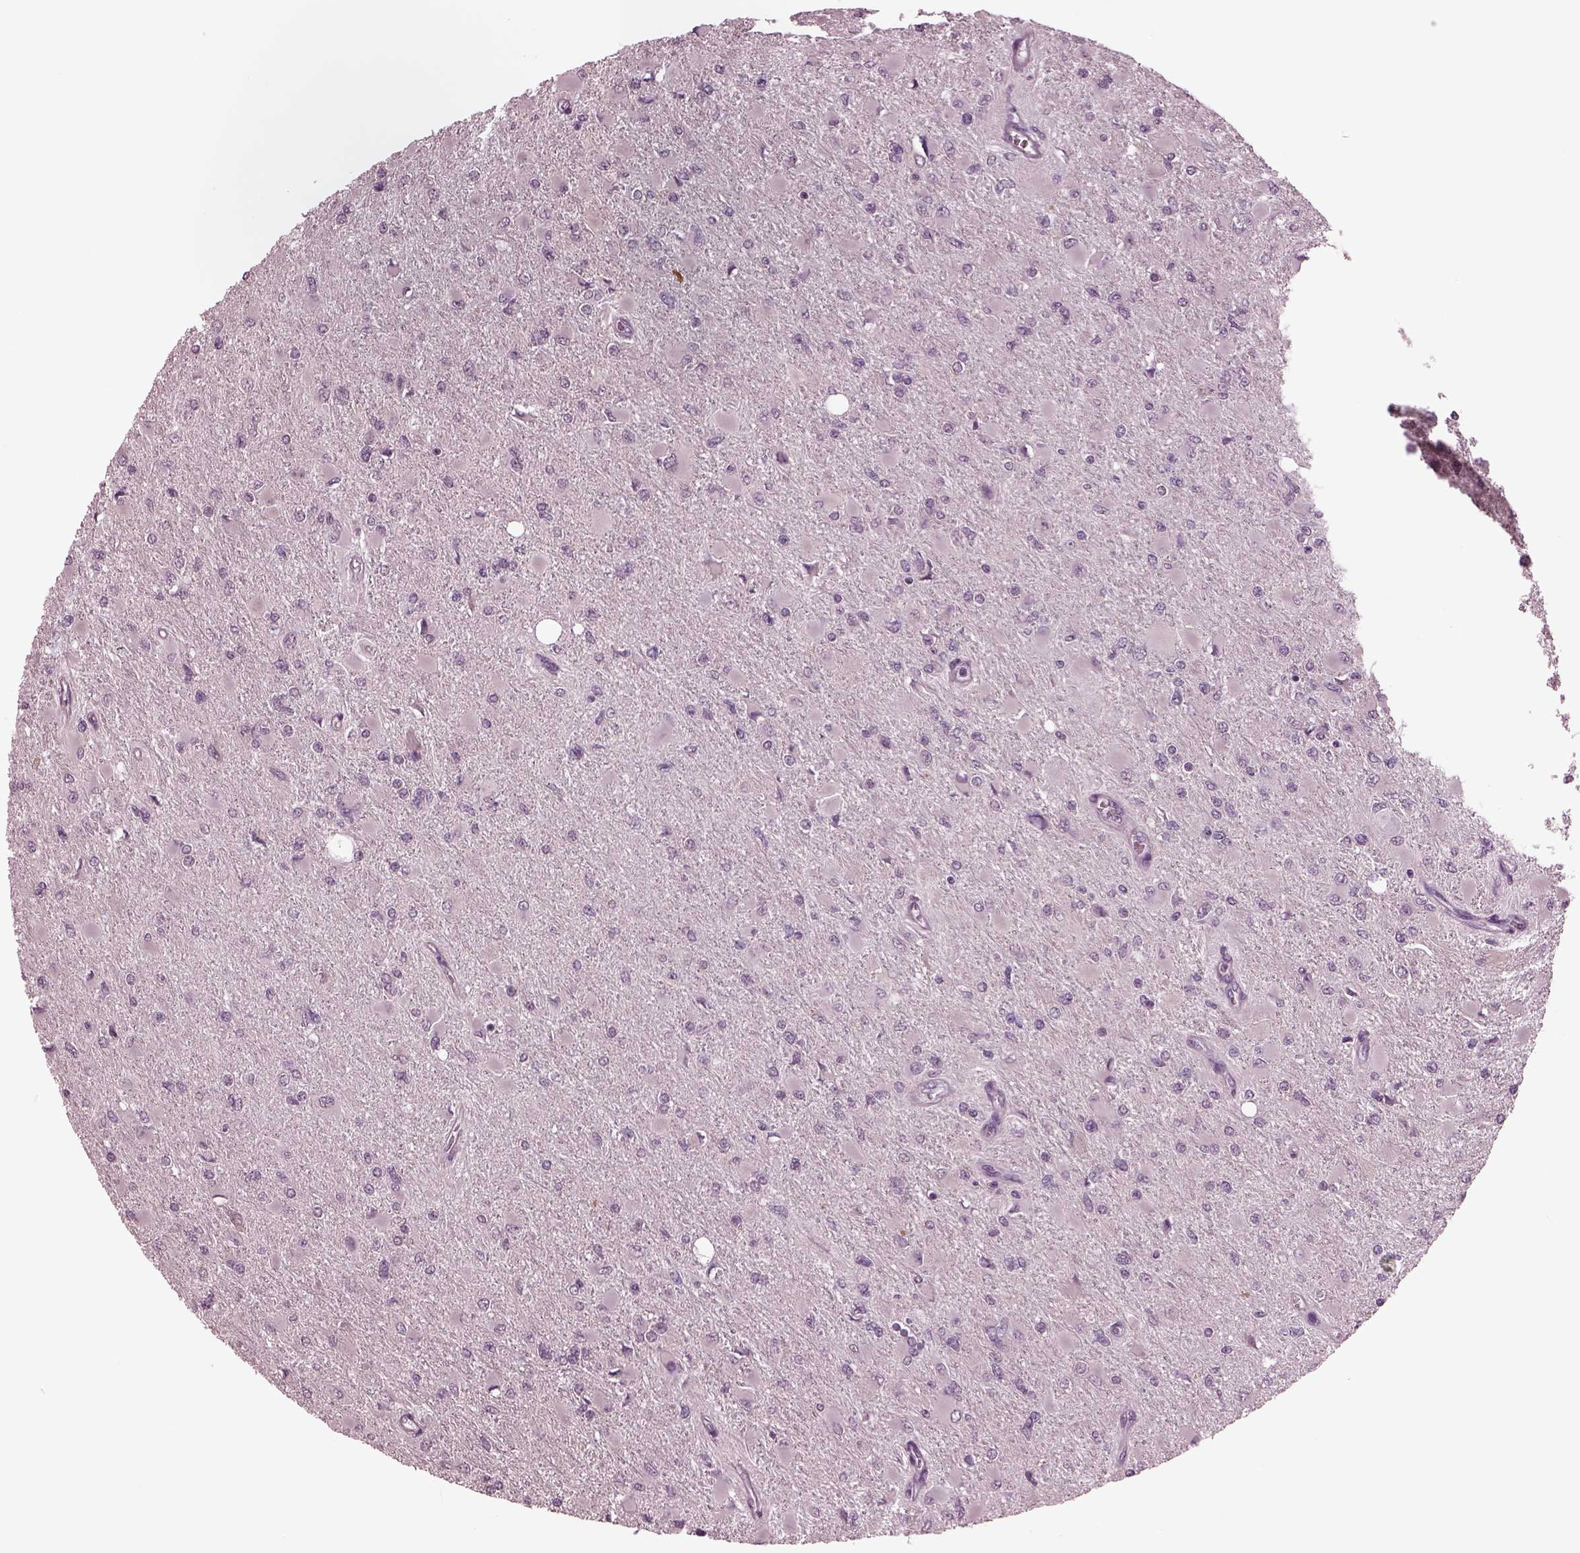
{"staining": {"intensity": "negative", "quantity": "none", "location": "none"}, "tissue": "glioma", "cell_type": "Tumor cells", "image_type": "cancer", "snomed": [{"axis": "morphology", "description": "Glioma, malignant, High grade"}, {"axis": "topography", "description": "Cerebral cortex"}], "caption": "Immunohistochemistry (IHC) of human malignant glioma (high-grade) exhibits no expression in tumor cells.", "gene": "CLCN4", "patient": {"sex": "female", "age": 36}}